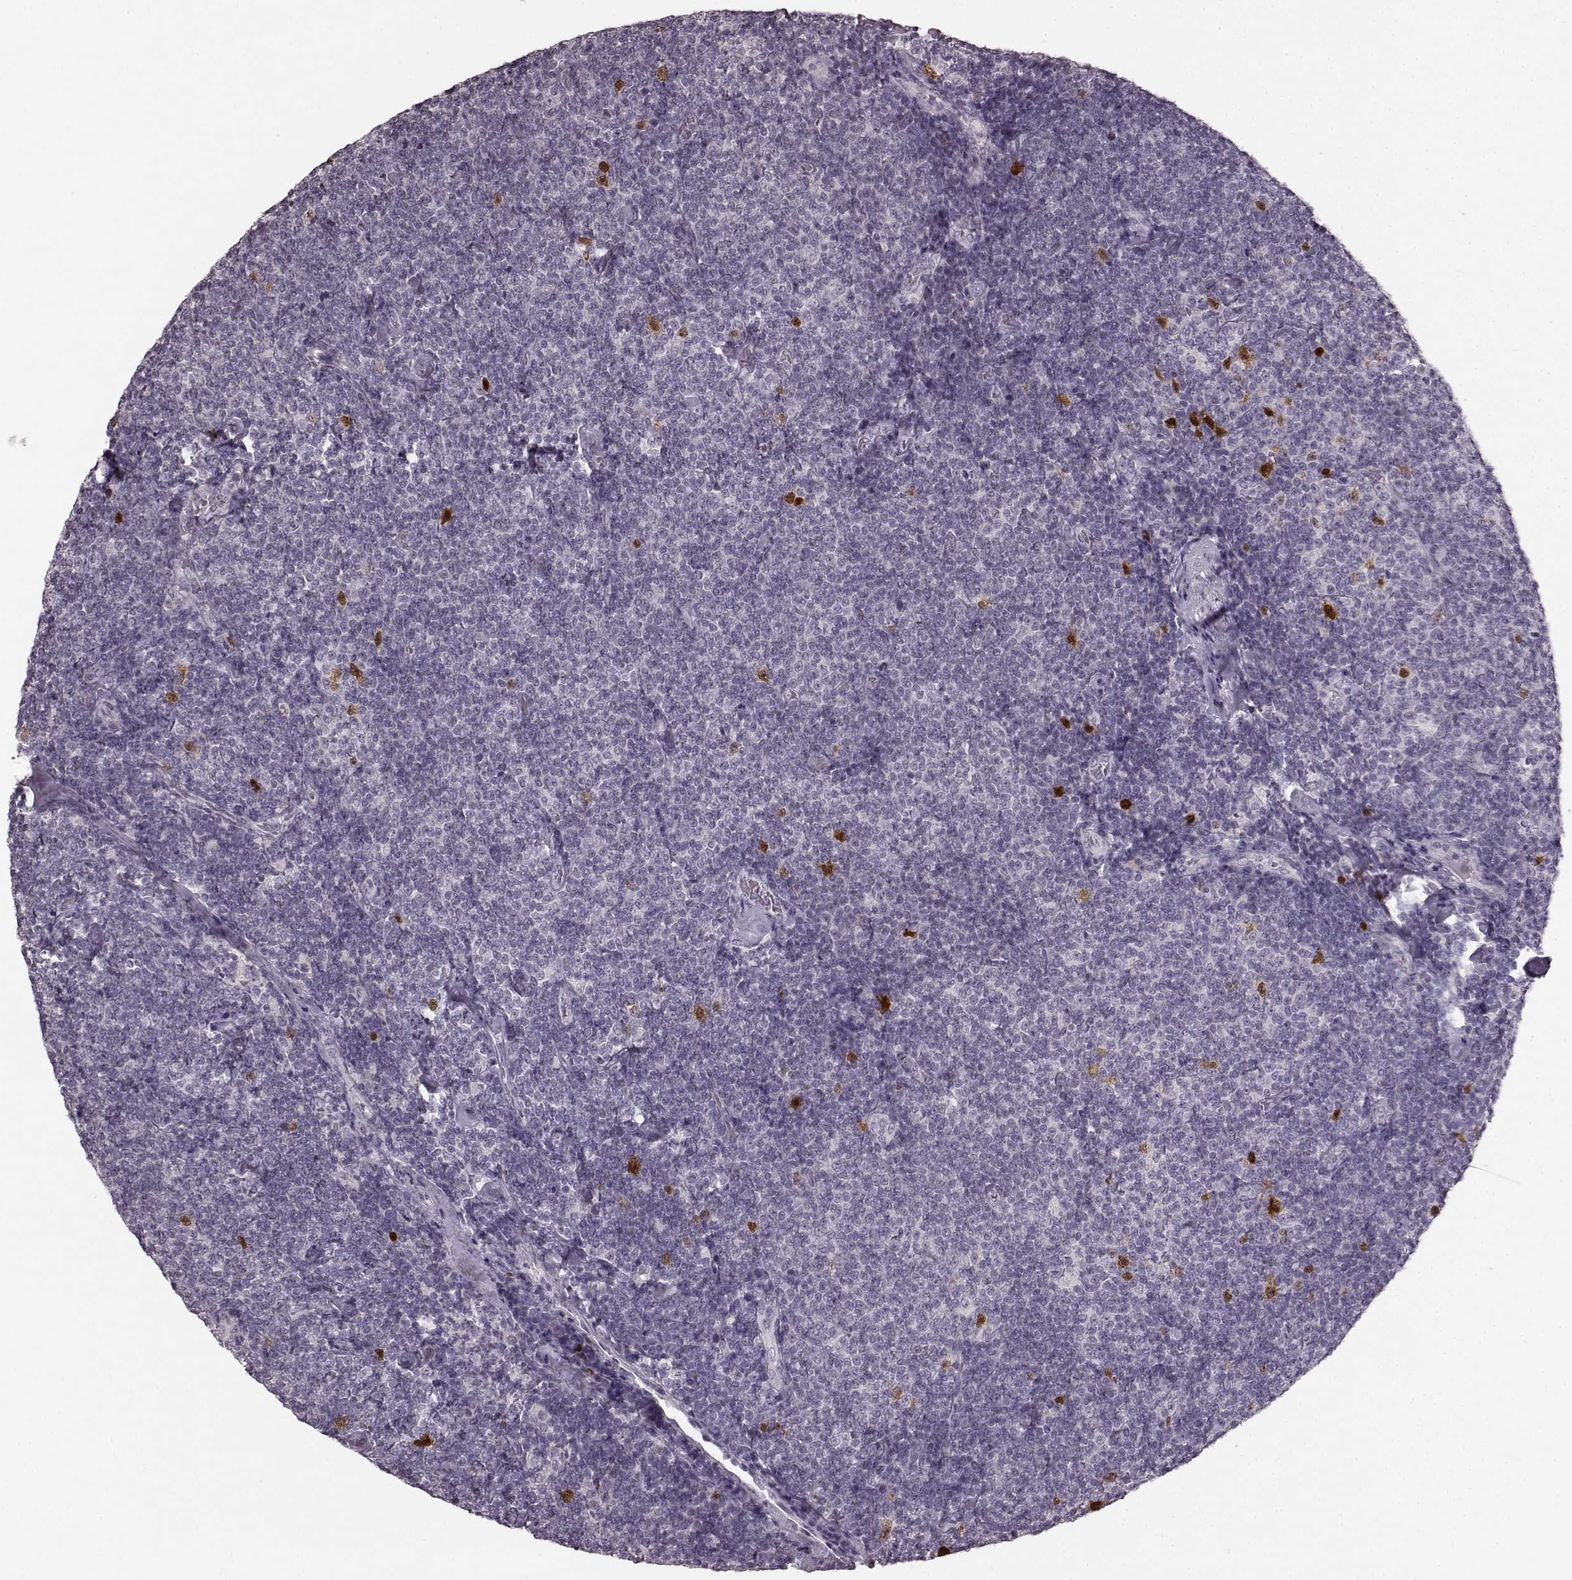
{"staining": {"intensity": "strong", "quantity": "<25%", "location": "nuclear"}, "tissue": "lymphoma", "cell_type": "Tumor cells", "image_type": "cancer", "snomed": [{"axis": "morphology", "description": "Malignant lymphoma, non-Hodgkin's type, Low grade"}, {"axis": "topography", "description": "Lymph node"}], "caption": "Immunohistochemical staining of human malignant lymphoma, non-Hodgkin's type (low-grade) exhibits medium levels of strong nuclear protein staining in approximately <25% of tumor cells.", "gene": "CCNA2", "patient": {"sex": "male", "age": 81}}